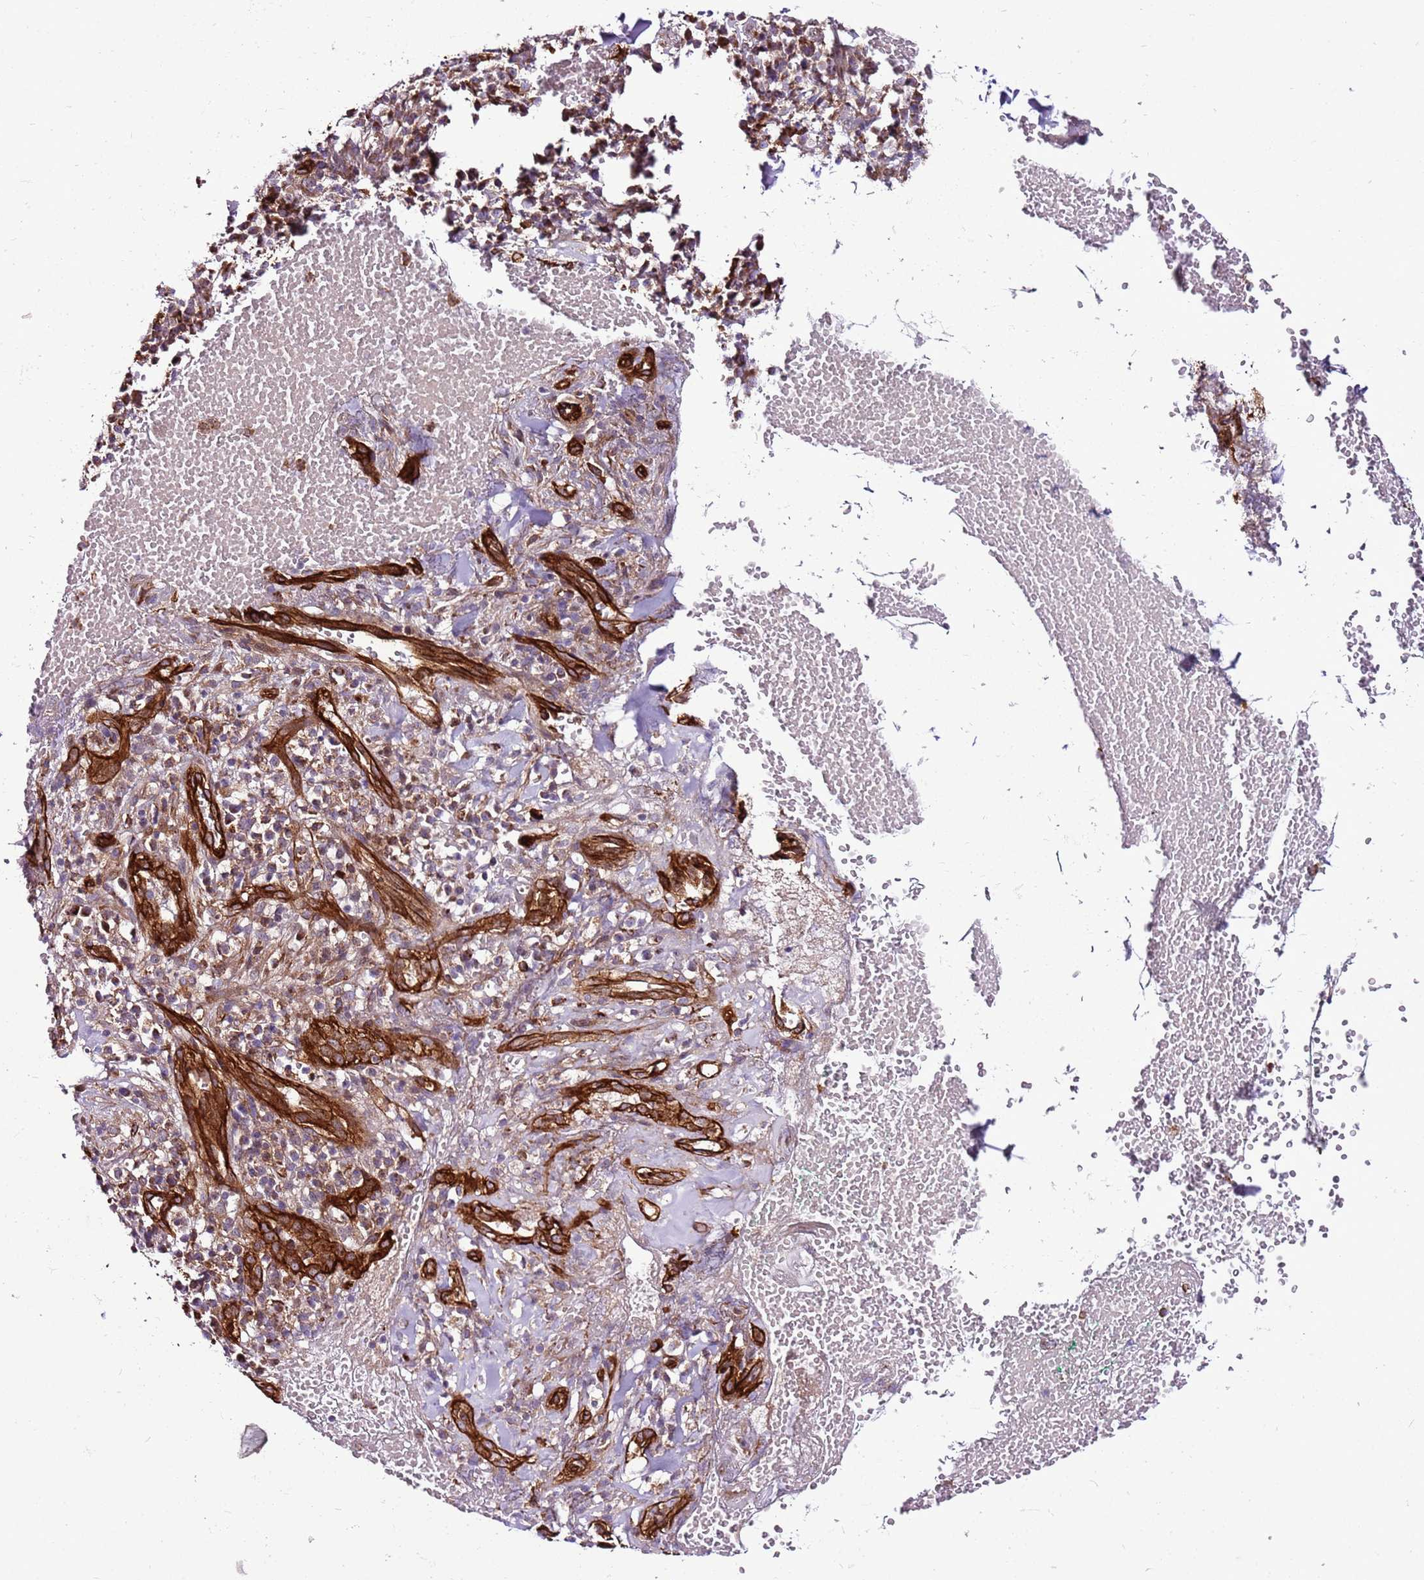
{"staining": {"intensity": "weak", "quantity": ">75%", "location": "cytoplasmic/membranous"}, "tissue": "adipose tissue", "cell_type": "Adipocytes", "image_type": "normal", "snomed": [{"axis": "morphology", "description": "Normal tissue, NOS"}, {"axis": "morphology", "description": "Basal cell carcinoma"}, {"axis": "topography", "description": "Cartilage tissue"}, {"axis": "topography", "description": "Nasopharynx"}, {"axis": "topography", "description": "Oral tissue"}], "caption": "Adipose tissue stained with DAB immunohistochemistry (IHC) displays low levels of weak cytoplasmic/membranous positivity in approximately >75% of adipocytes. The staining is performed using DAB brown chromogen to label protein expression. The nuclei are counter-stained blue using hematoxylin.", "gene": "ZNF827", "patient": {"sex": "female", "age": 77}}